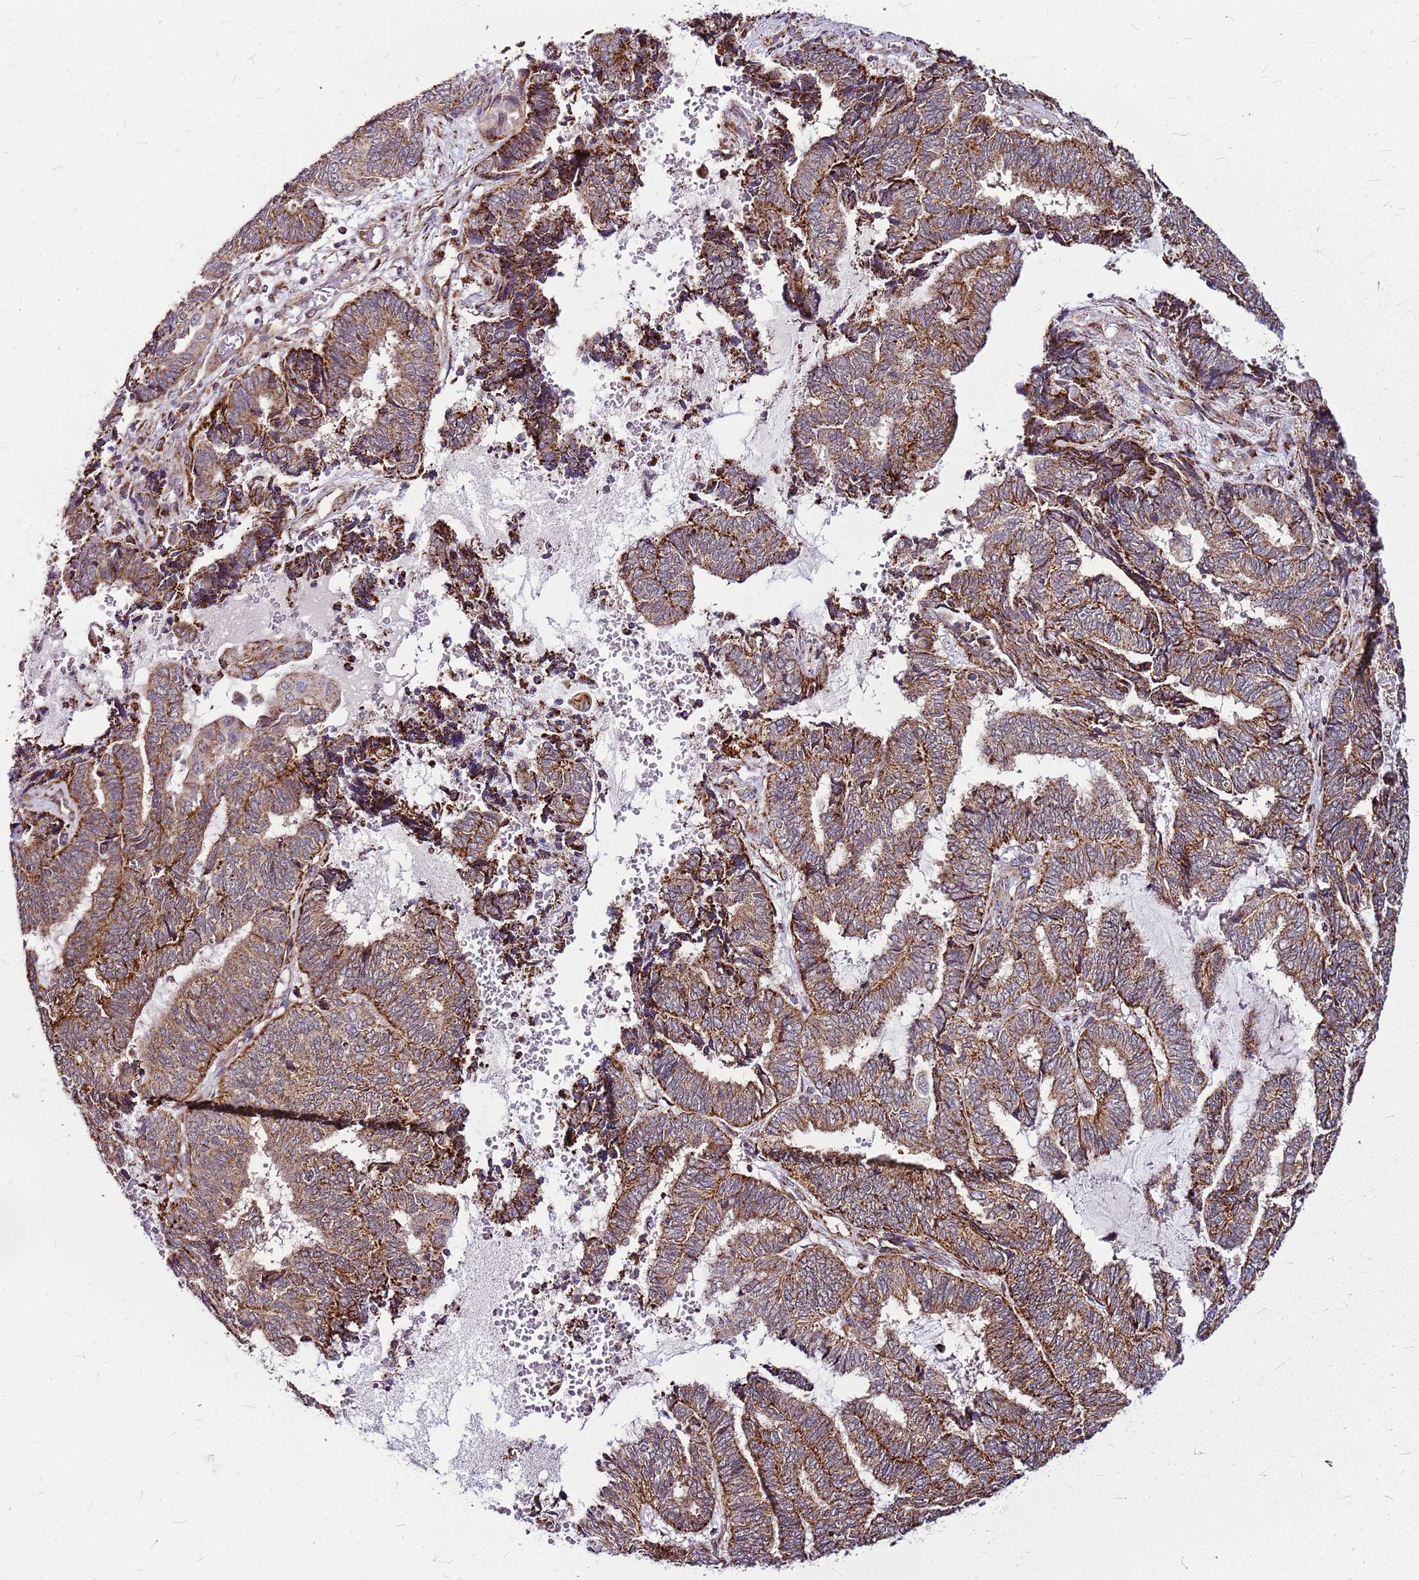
{"staining": {"intensity": "moderate", "quantity": ">75%", "location": "cytoplasmic/membranous"}, "tissue": "endometrial cancer", "cell_type": "Tumor cells", "image_type": "cancer", "snomed": [{"axis": "morphology", "description": "Adenocarcinoma, NOS"}, {"axis": "topography", "description": "Uterus"}, {"axis": "topography", "description": "Endometrium"}], "caption": "DAB (3,3'-diaminobenzidine) immunohistochemical staining of endometrial adenocarcinoma reveals moderate cytoplasmic/membranous protein positivity in about >75% of tumor cells.", "gene": "OR51T1", "patient": {"sex": "female", "age": 70}}